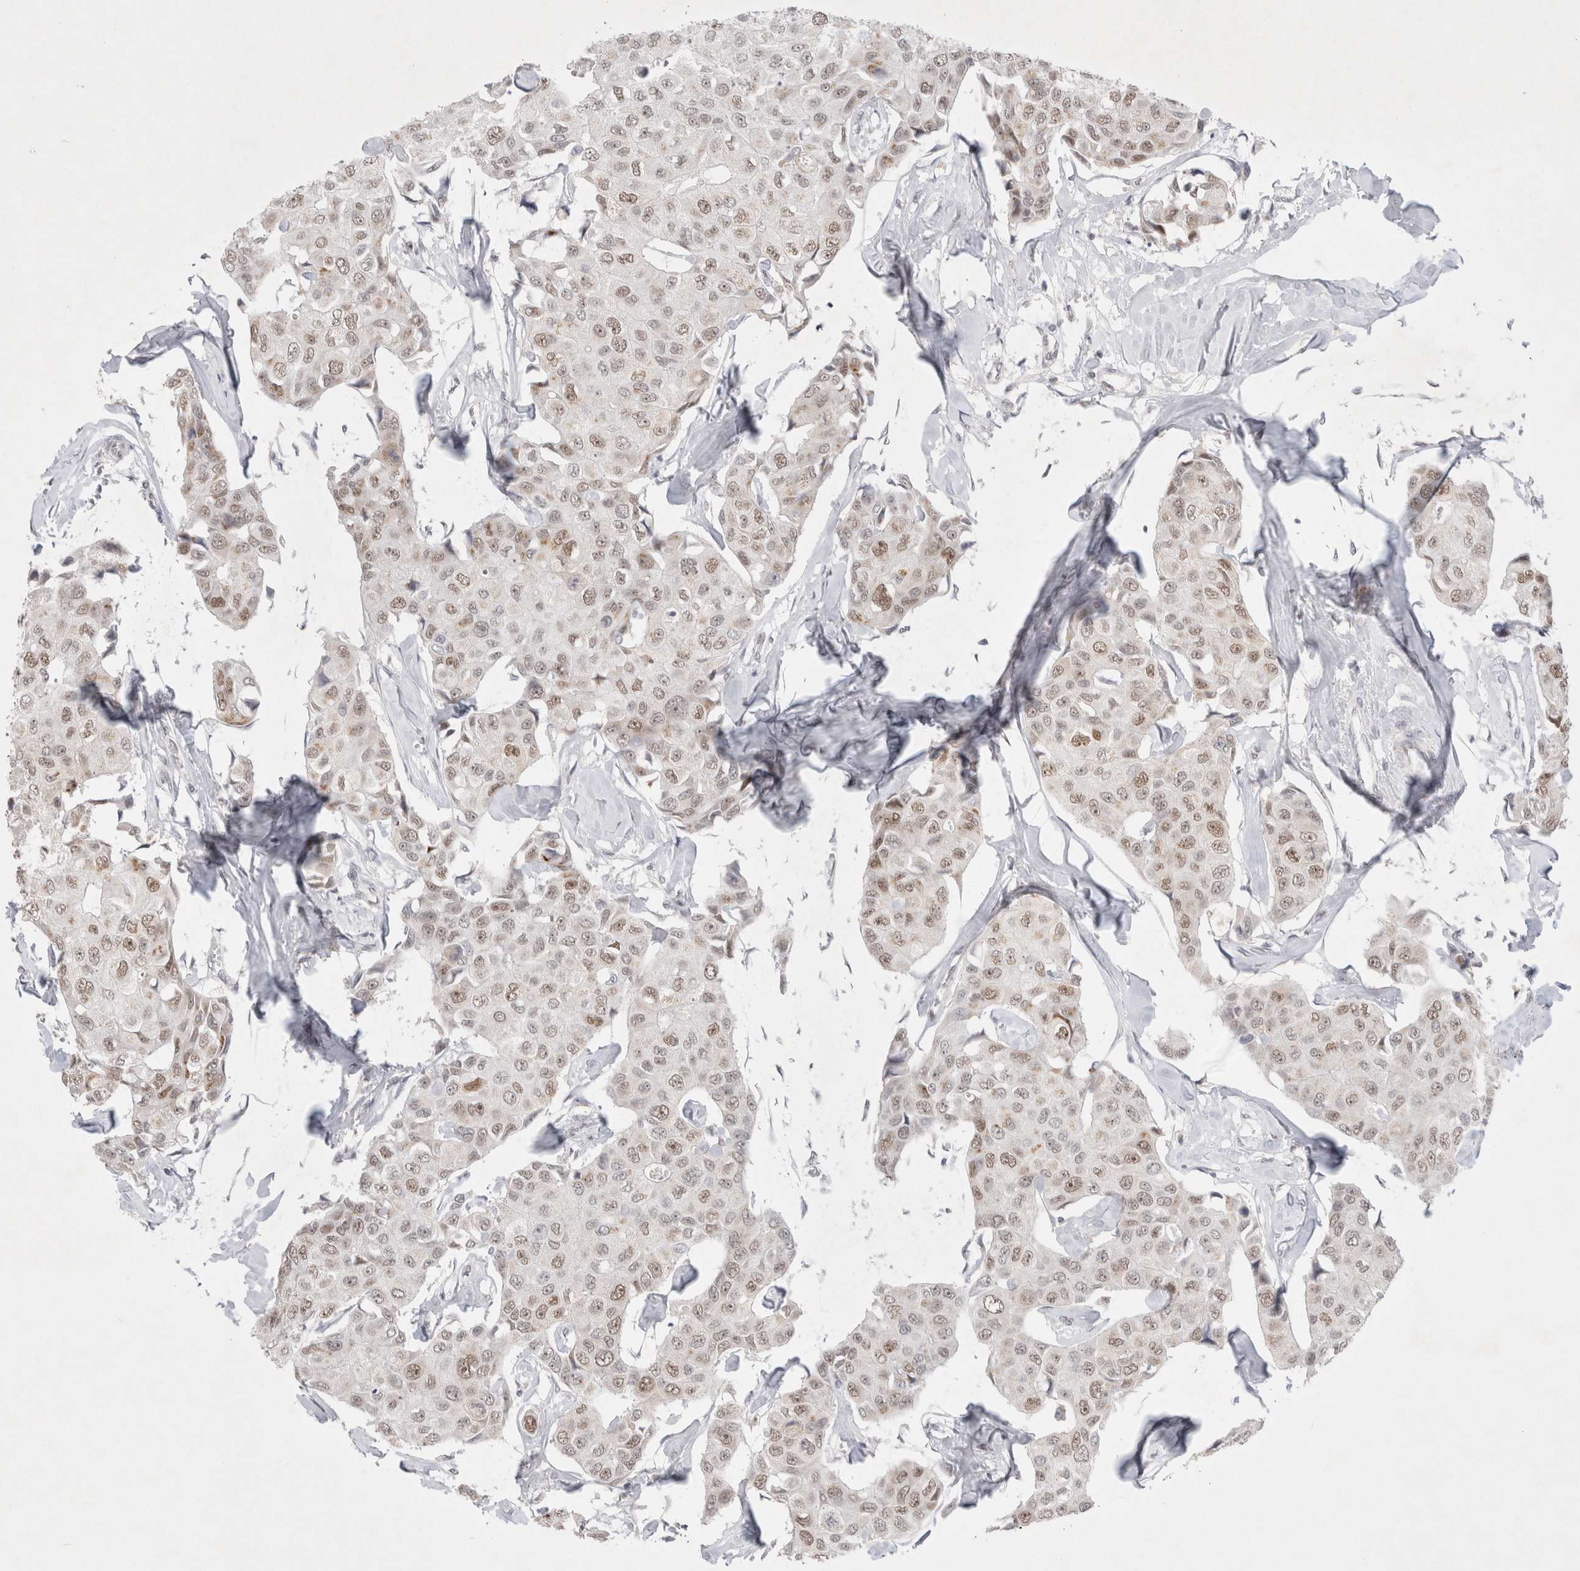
{"staining": {"intensity": "weak", "quantity": ">75%", "location": "nuclear"}, "tissue": "breast cancer", "cell_type": "Tumor cells", "image_type": "cancer", "snomed": [{"axis": "morphology", "description": "Duct carcinoma"}, {"axis": "topography", "description": "Breast"}], "caption": "This photomicrograph shows breast cancer (intraductal carcinoma) stained with immunohistochemistry (IHC) to label a protein in brown. The nuclear of tumor cells show weak positivity for the protein. Nuclei are counter-stained blue.", "gene": "RECQL4", "patient": {"sex": "female", "age": 80}}